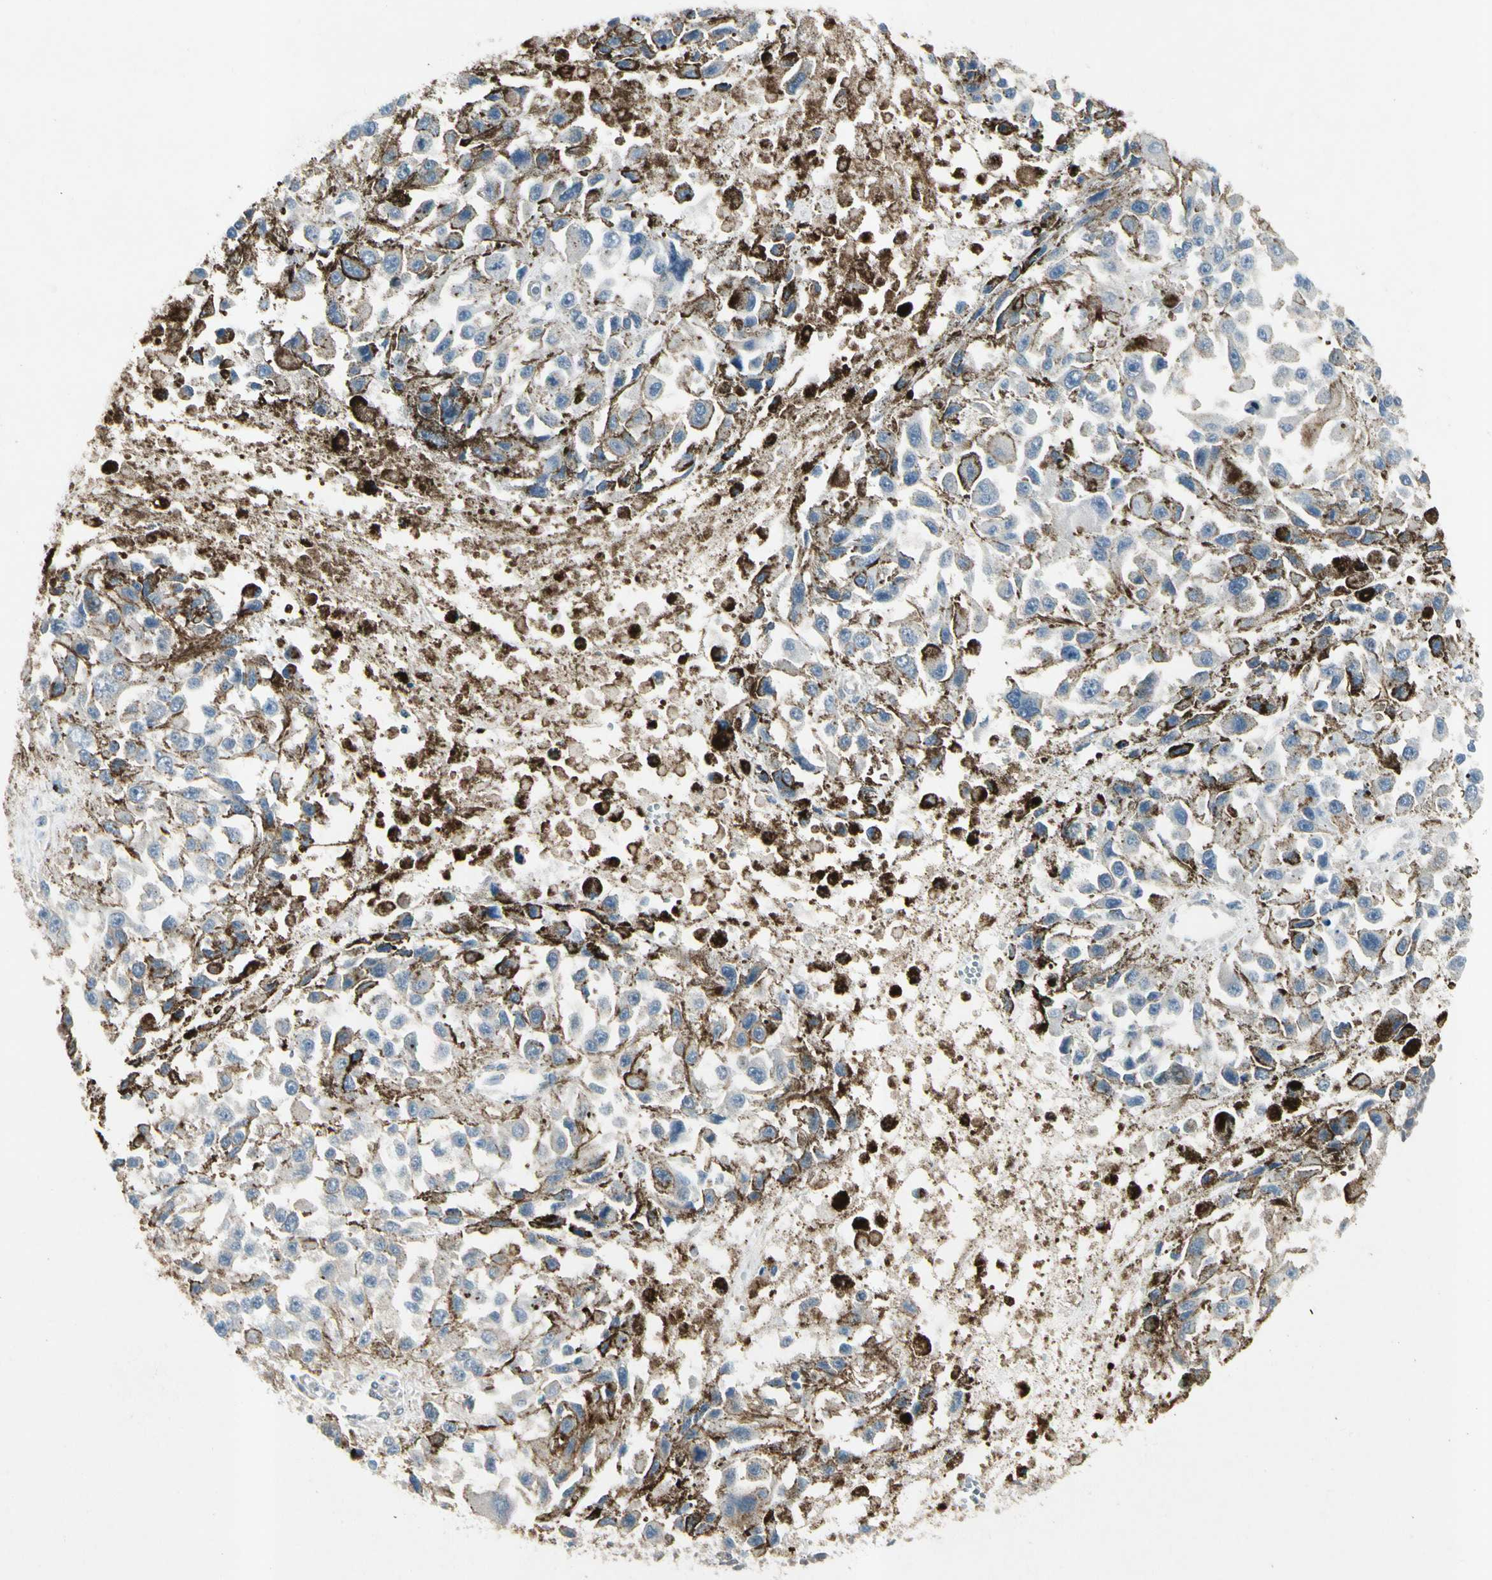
{"staining": {"intensity": "negative", "quantity": "none", "location": "none"}, "tissue": "melanoma", "cell_type": "Tumor cells", "image_type": "cancer", "snomed": [{"axis": "morphology", "description": "Malignant melanoma, Metastatic site"}, {"axis": "topography", "description": "Lymph node"}], "caption": "High power microscopy photomicrograph of an IHC histopathology image of malignant melanoma (metastatic site), revealing no significant expression in tumor cells.", "gene": "NMI", "patient": {"sex": "male", "age": 59}}